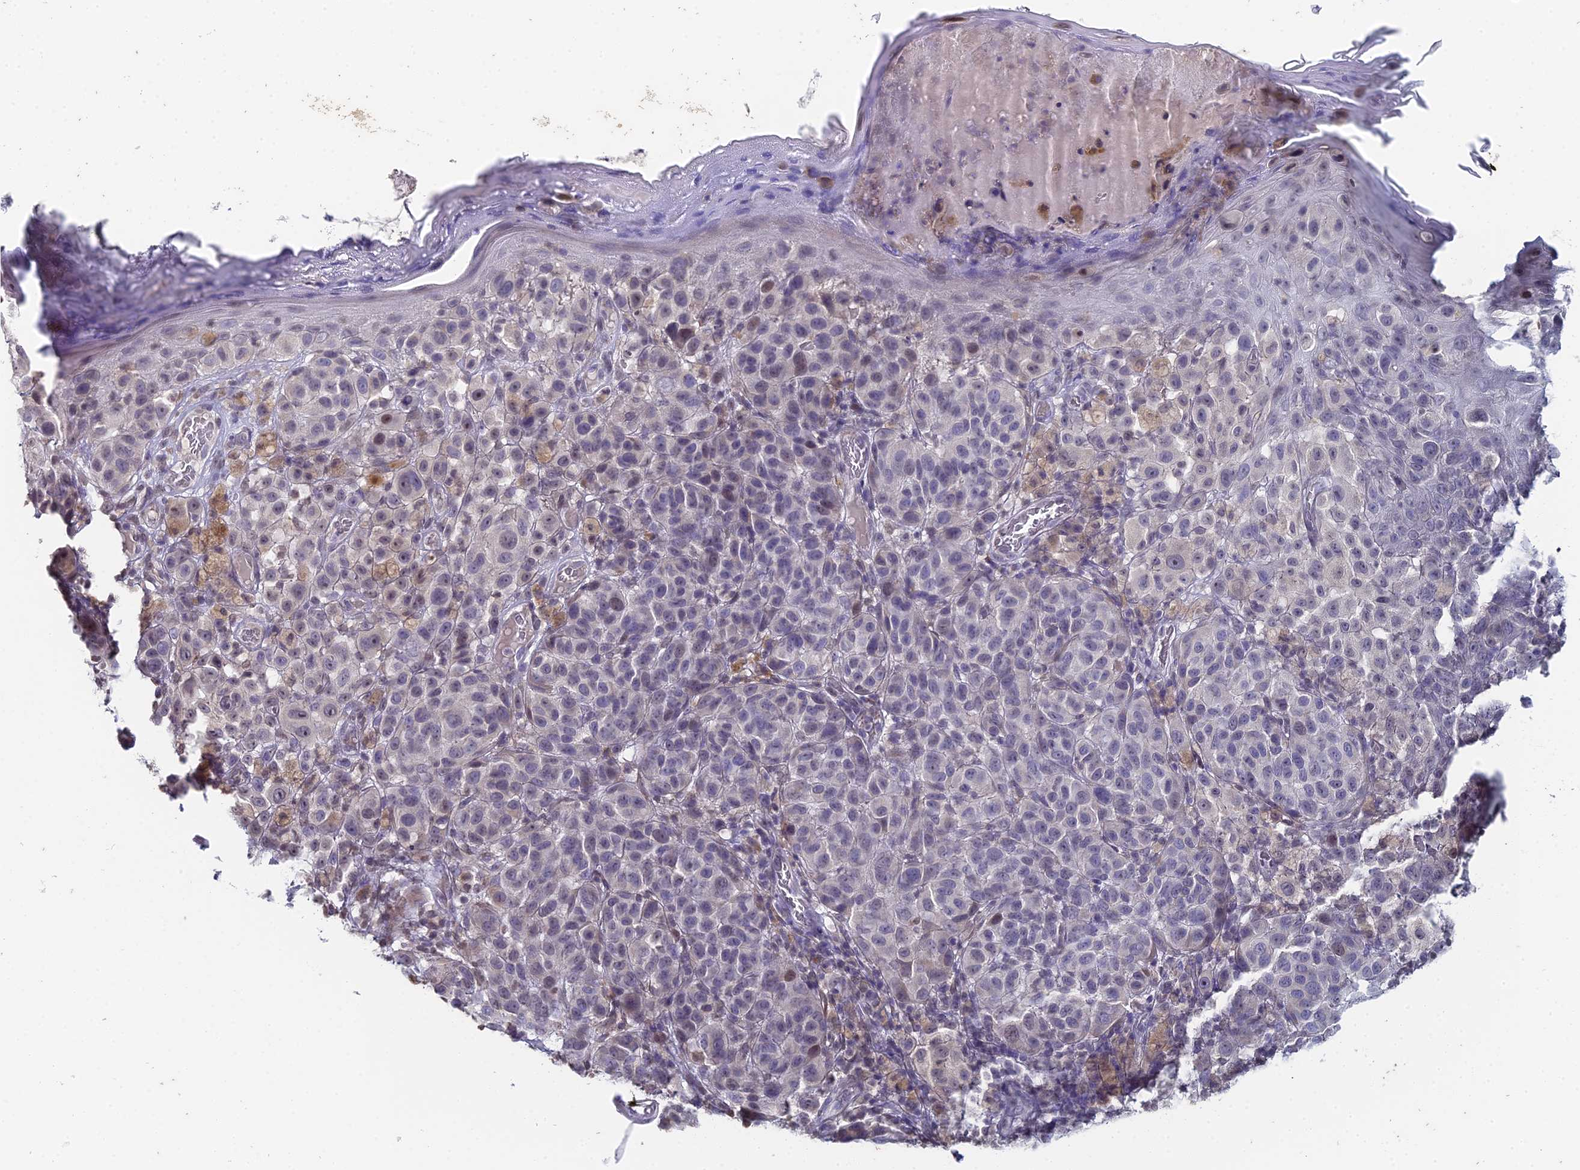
{"staining": {"intensity": "negative", "quantity": "none", "location": "none"}, "tissue": "melanoma", "cell_type": "Tumor cells", "image_type": "cancer", "snomed": [{"axis": "morphology", "description": "Malignant melanoma, NOS"}, {"axis": "topography", "description": "Skin"}], "caption": "IHC micrograph of human malignant melanoma stained for a protein (brown), which exhibits no expression in tumor cells. (DAB (3,3'-diaminobenzidine) immunohistochemistry visualized using brightfield microscopy, high magnification).", "gene": "PRR22", "patient": {"sex": "male", "age": 38}}